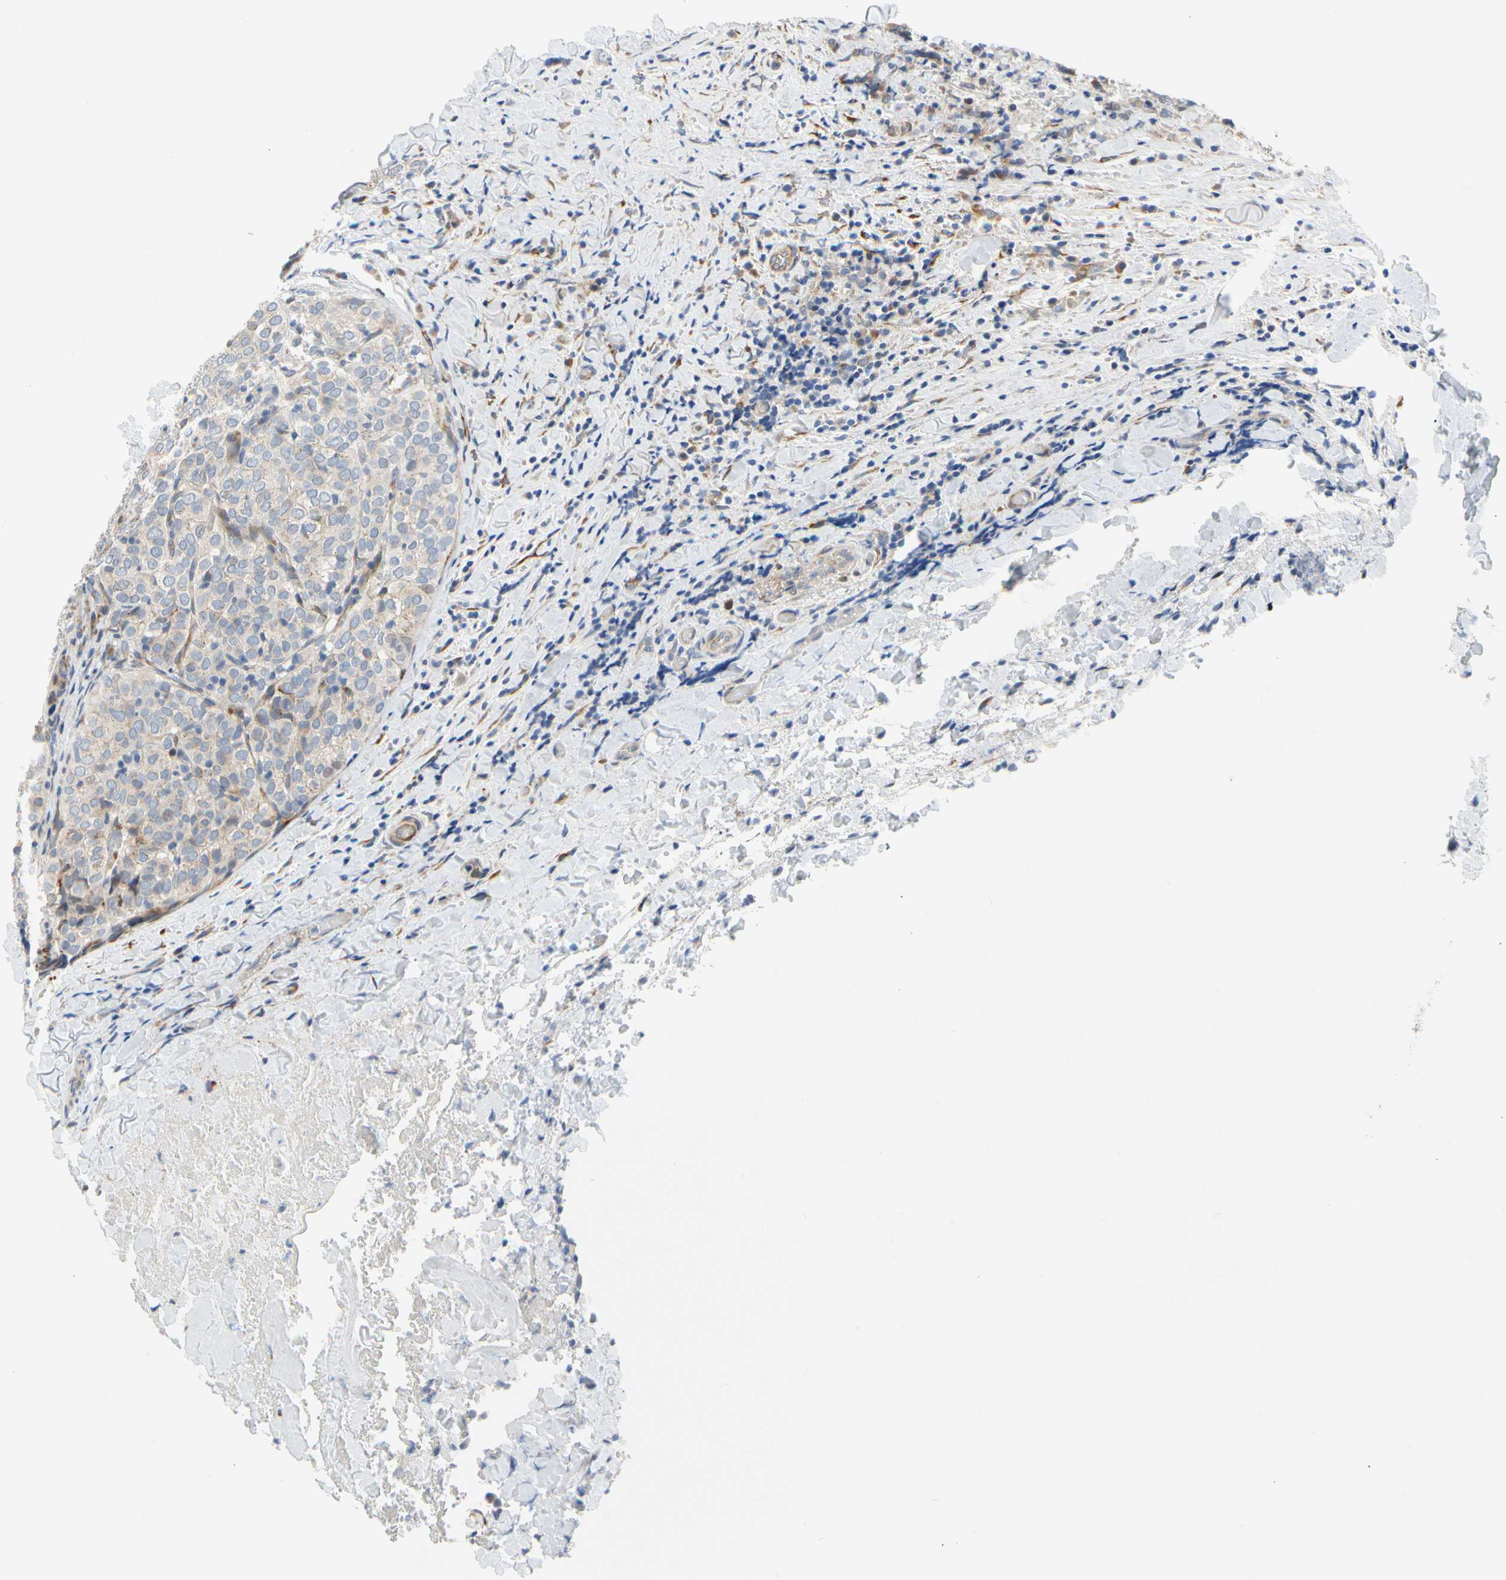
{"staining": {"intensity": "weak", "quantity": "<25%", "location": "cytoplasmic/membranous"}, "tissue": "thyroid cancer", "cell_type": "Tumor cells", "image_type": "cancer", "snomed": [{"axis": "morphology", "description": "Normal tissue, NOS"}, {"axis": "morphology", "description": "Papillary adenocarcinoma, NOS"}, {"axis": "topography", "description": "Thyroid gland"}], "caption": "DAB (3,3'-diaminobenzidine) immunohistochemical staining of human thyroid cancer (papillary adenocarcinoma) displays no significant positivity in tumor cells.", "gene": "ZNF236", "patient": {"sex": "female", "age": 30}}